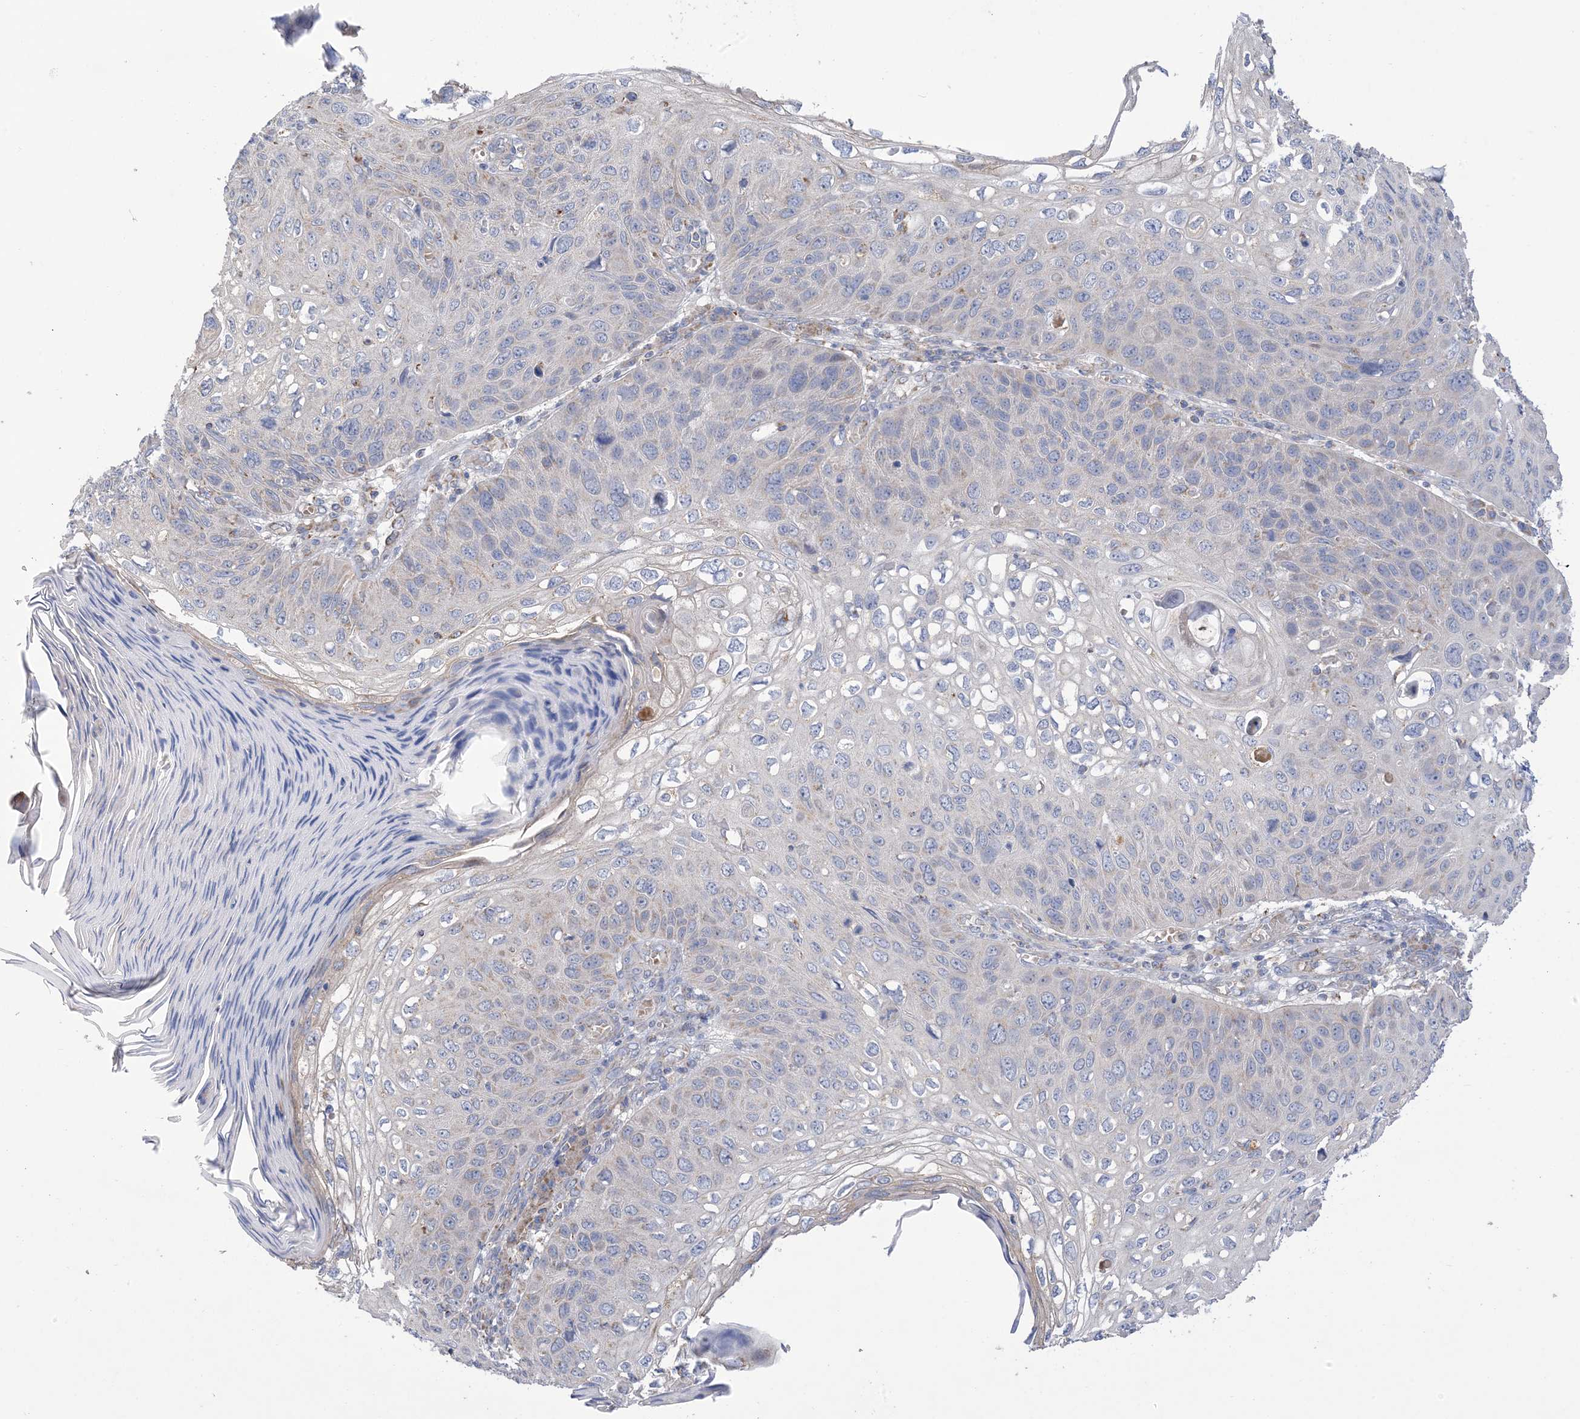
{"staining": {"intensity": "negative", "quantity": "none", "location": "none"}, "tissue": "skin cancer", "cell_type": "Tumor cells", "image_type": "cancer", "snomed": [{"axis": "morphology", "description": "Squamous cell carcinoma, NOS"}, {"axis": "topography", "description": "Skin"}], "caption": "IHC micrograph of neoplastic tissue: human skin squamous cell carcinoma stained with DAB shows no significant protein expression in tumor cells.", "gene": "CLEC16A", "patient": {"sex": "female", "age": 90}}